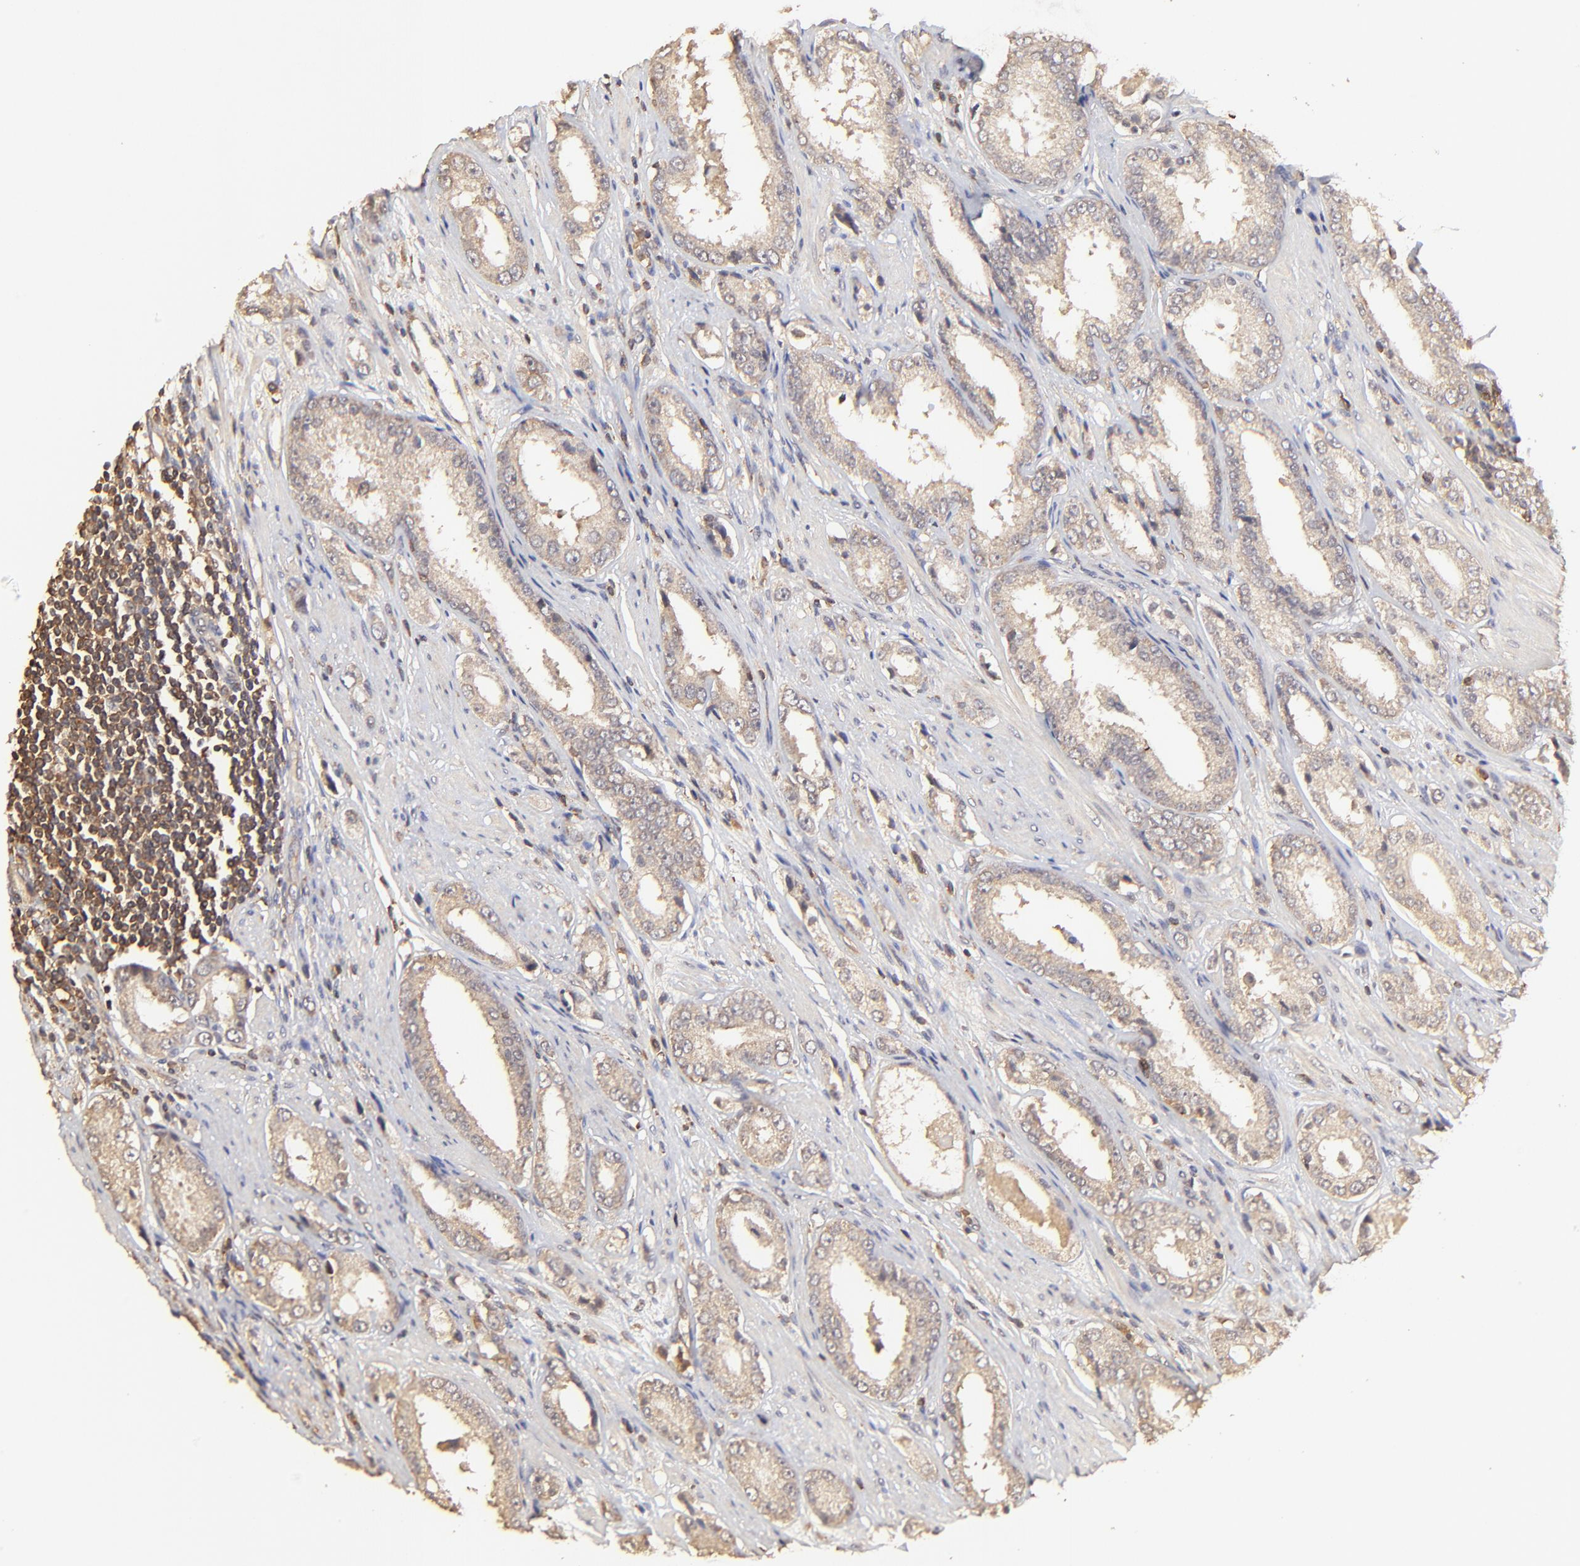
{"staining": {"intensity": "moderate", "quantity": ">75%", "location": "cytoplasmic/membranous"}, "tissue": "prostate cancer", "cell_type": "Tumor cells", "image_type": "cancer", "snomed": [{"axis": "morphology", "description": "Adenocarcinoma, Medium grade"}, {"axis": "topography", "description": "Prostate"}], "caption": "The photomicrograph displays immunohistochemical staining of prostate cancer. There is moderate cytoplasmic/membranous positivity is appreciated in approximately >75% of tumor cells. The staining was performed using DAB (3,3'-diaminobenzidine) to visualize the protein expression in brown, while the nuclei were stained in blue with hematoxylin (Magnification: 20x).", "gene": "STON2", "patient": {"sex": "male", "age": 53}}